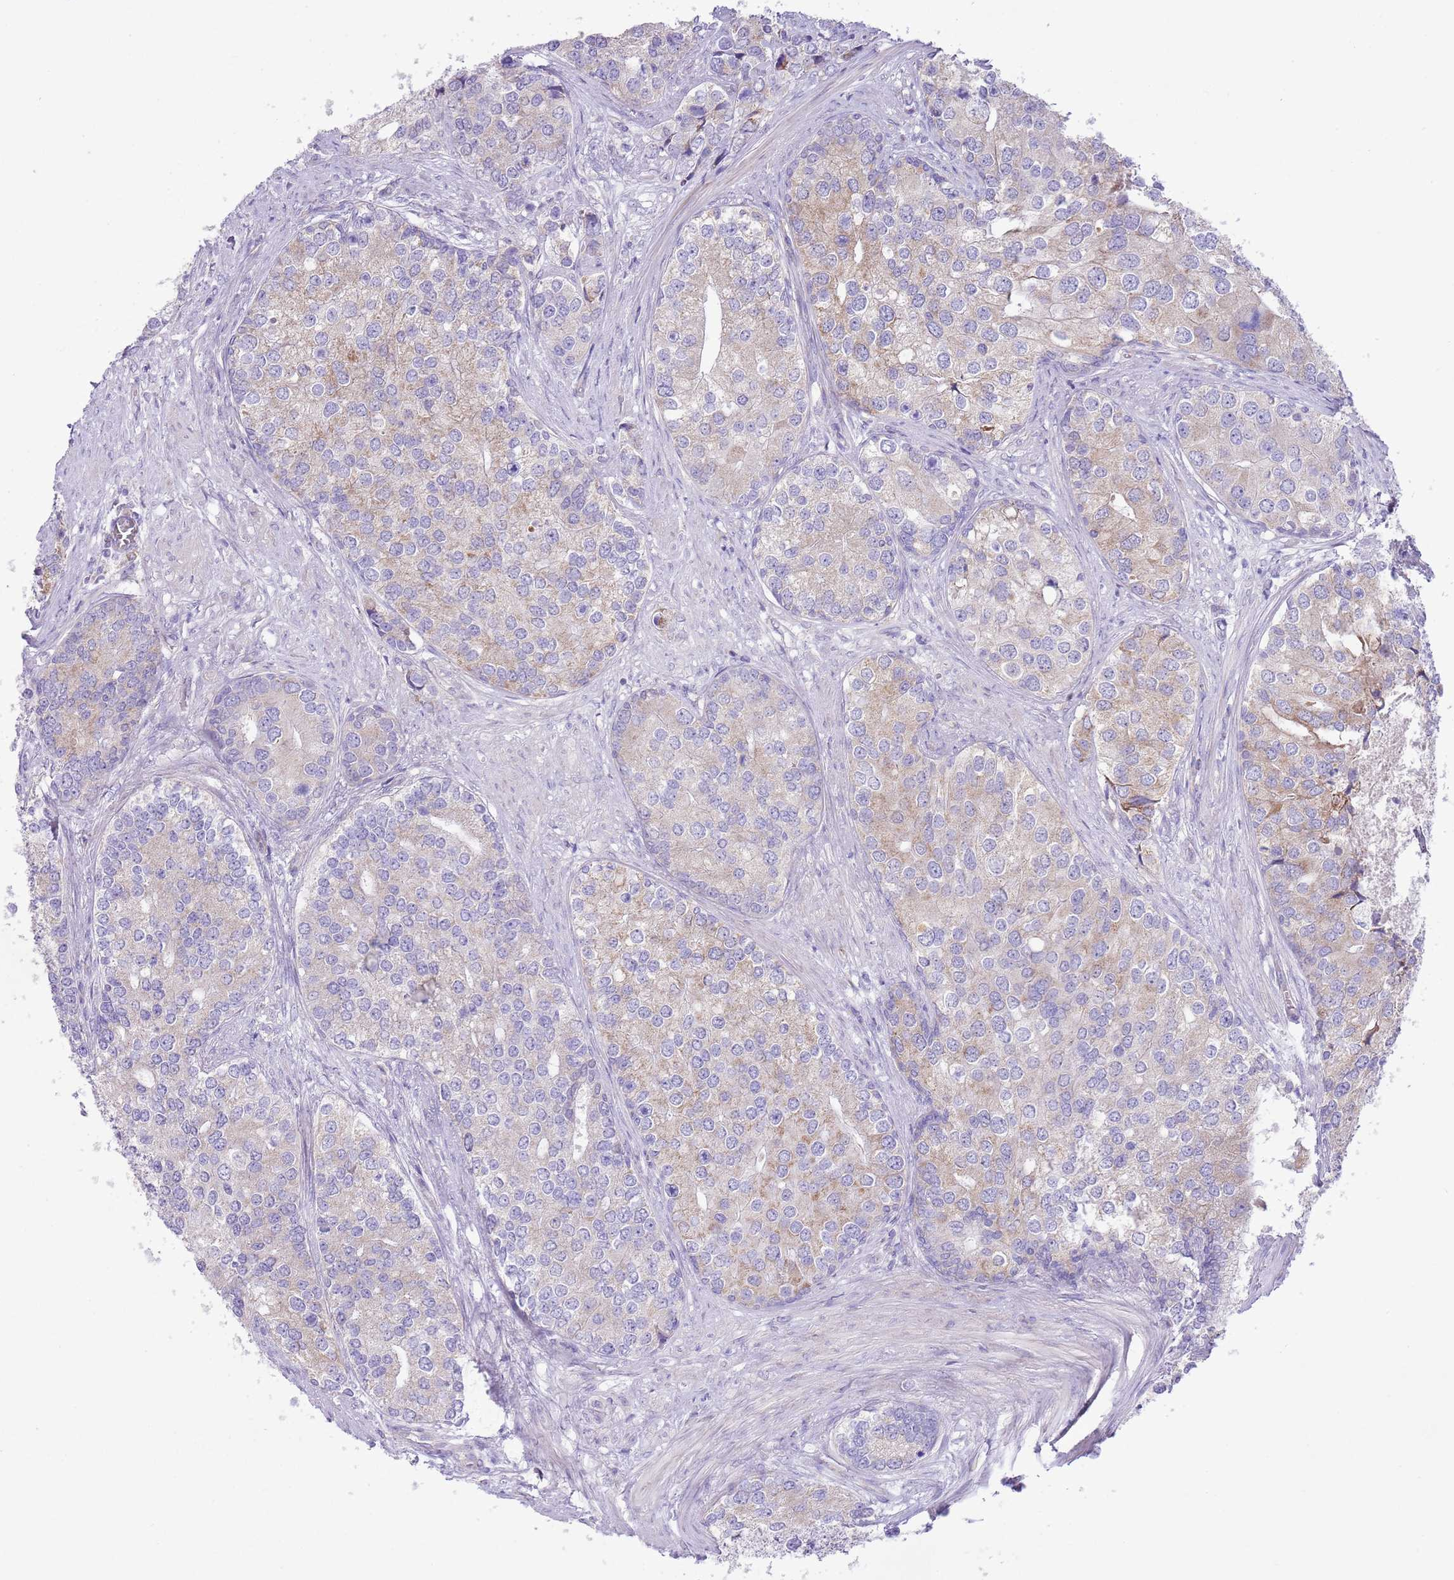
{"staining": {"intensity": "moderate", "quantity": "25%-75%", "location": "cytoplasmic/membranous"}, "tissue": "prostate cancer", "cell_type": "Tumor cells", "image_type": "cancer", "snomed": [{"axis": "morphology", "description": "Adenocarcinoma, High grade"}, {"axis": "topography", "description": "Prostate"}], "caption": "A histopathology image of human prostate cancer stained for a protein displays moderate cytoplasmic/membranous brown staining in tumor cells.", "gene": "OAZ2", "patient": {"sex": "male", "age": 62}}